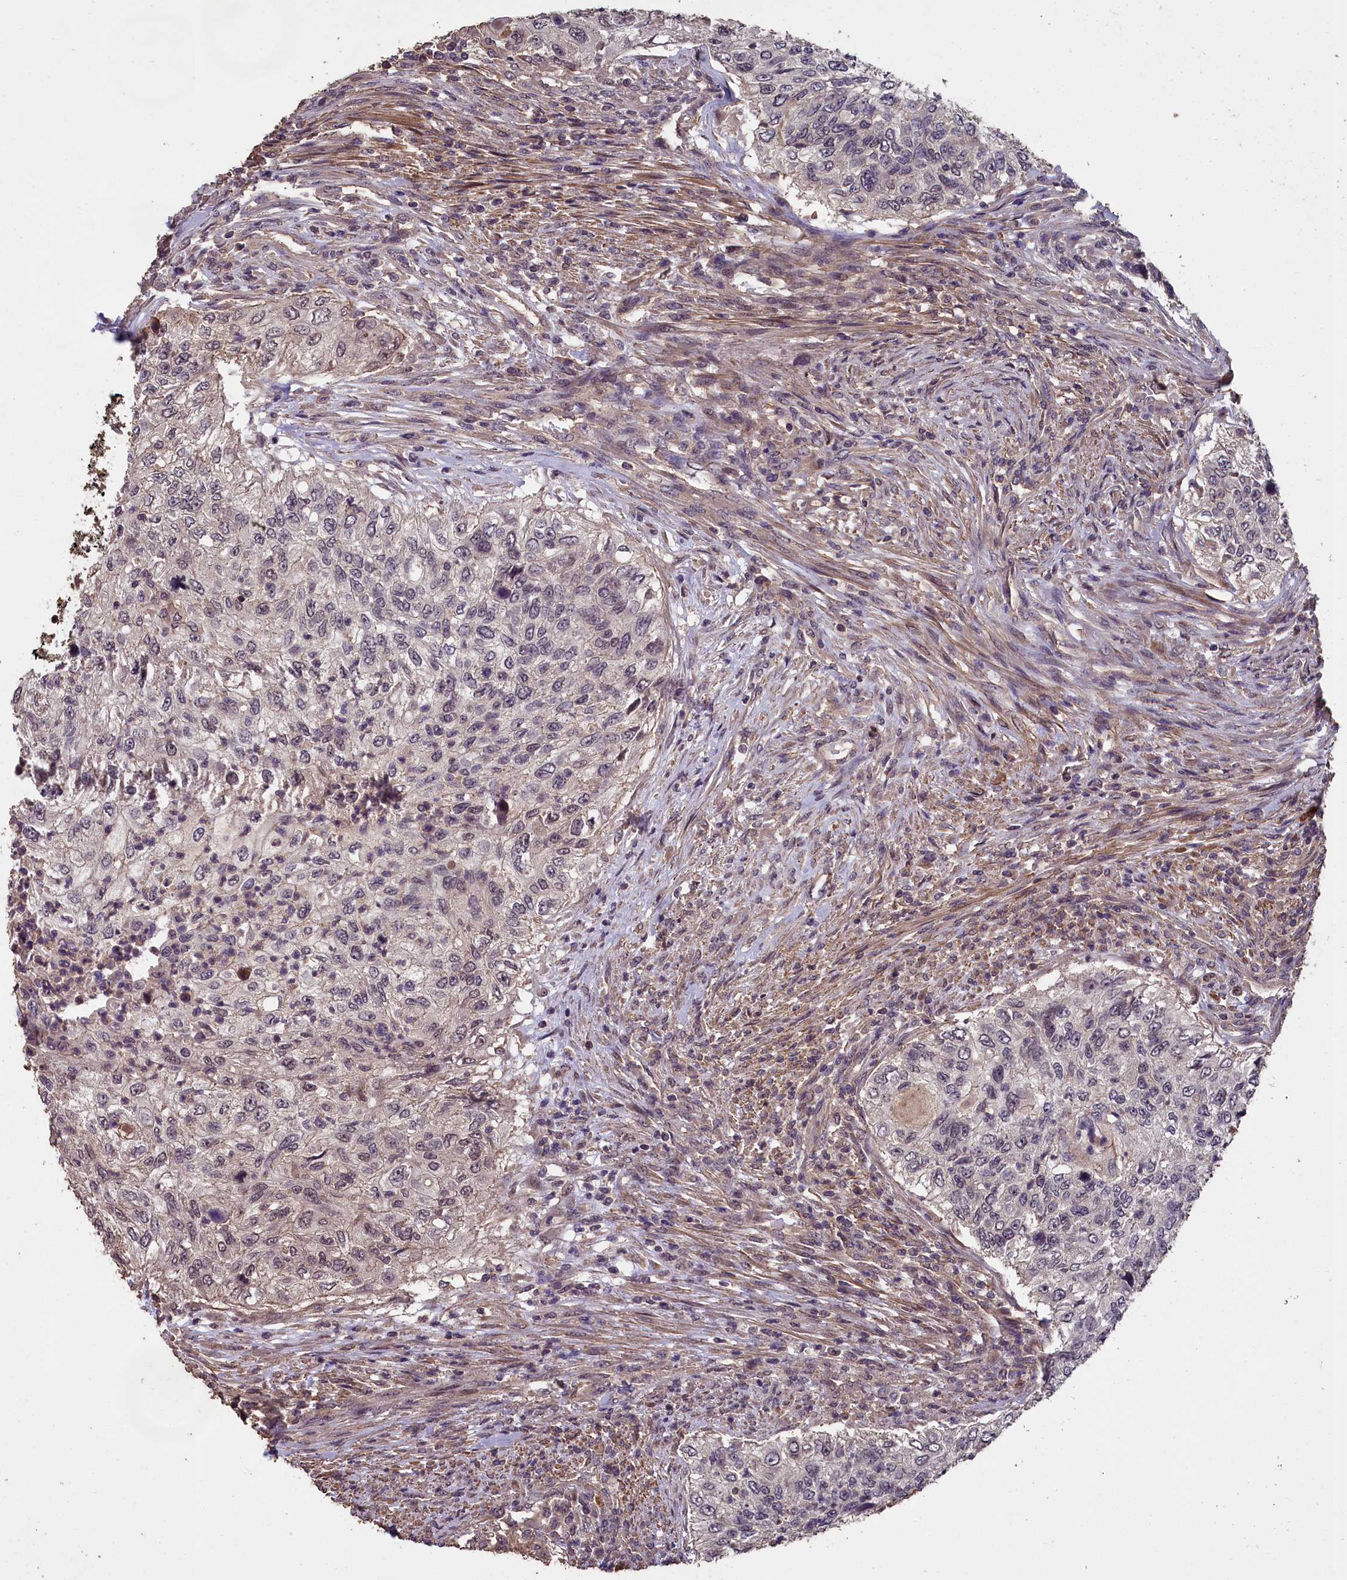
{"staining": {"intensity": "negative", "quantity": "none", "location": "none"}, "tissue": "urothelial cancer", "cell_type": "Tumor cells", "image_type": "cancer", "snomed": [{"axis": "morphology", "description": "Urothelial carcinoma, High grade"}, {"axis": "topography", "description": "Urinary bladder"}], "caption": "This is an immunohistochemistry micrograph of human urothelial cancer. There is no expression in tumor cells.", "gene": "CHD9", "patient": {"sex": "female", "age": 60}}